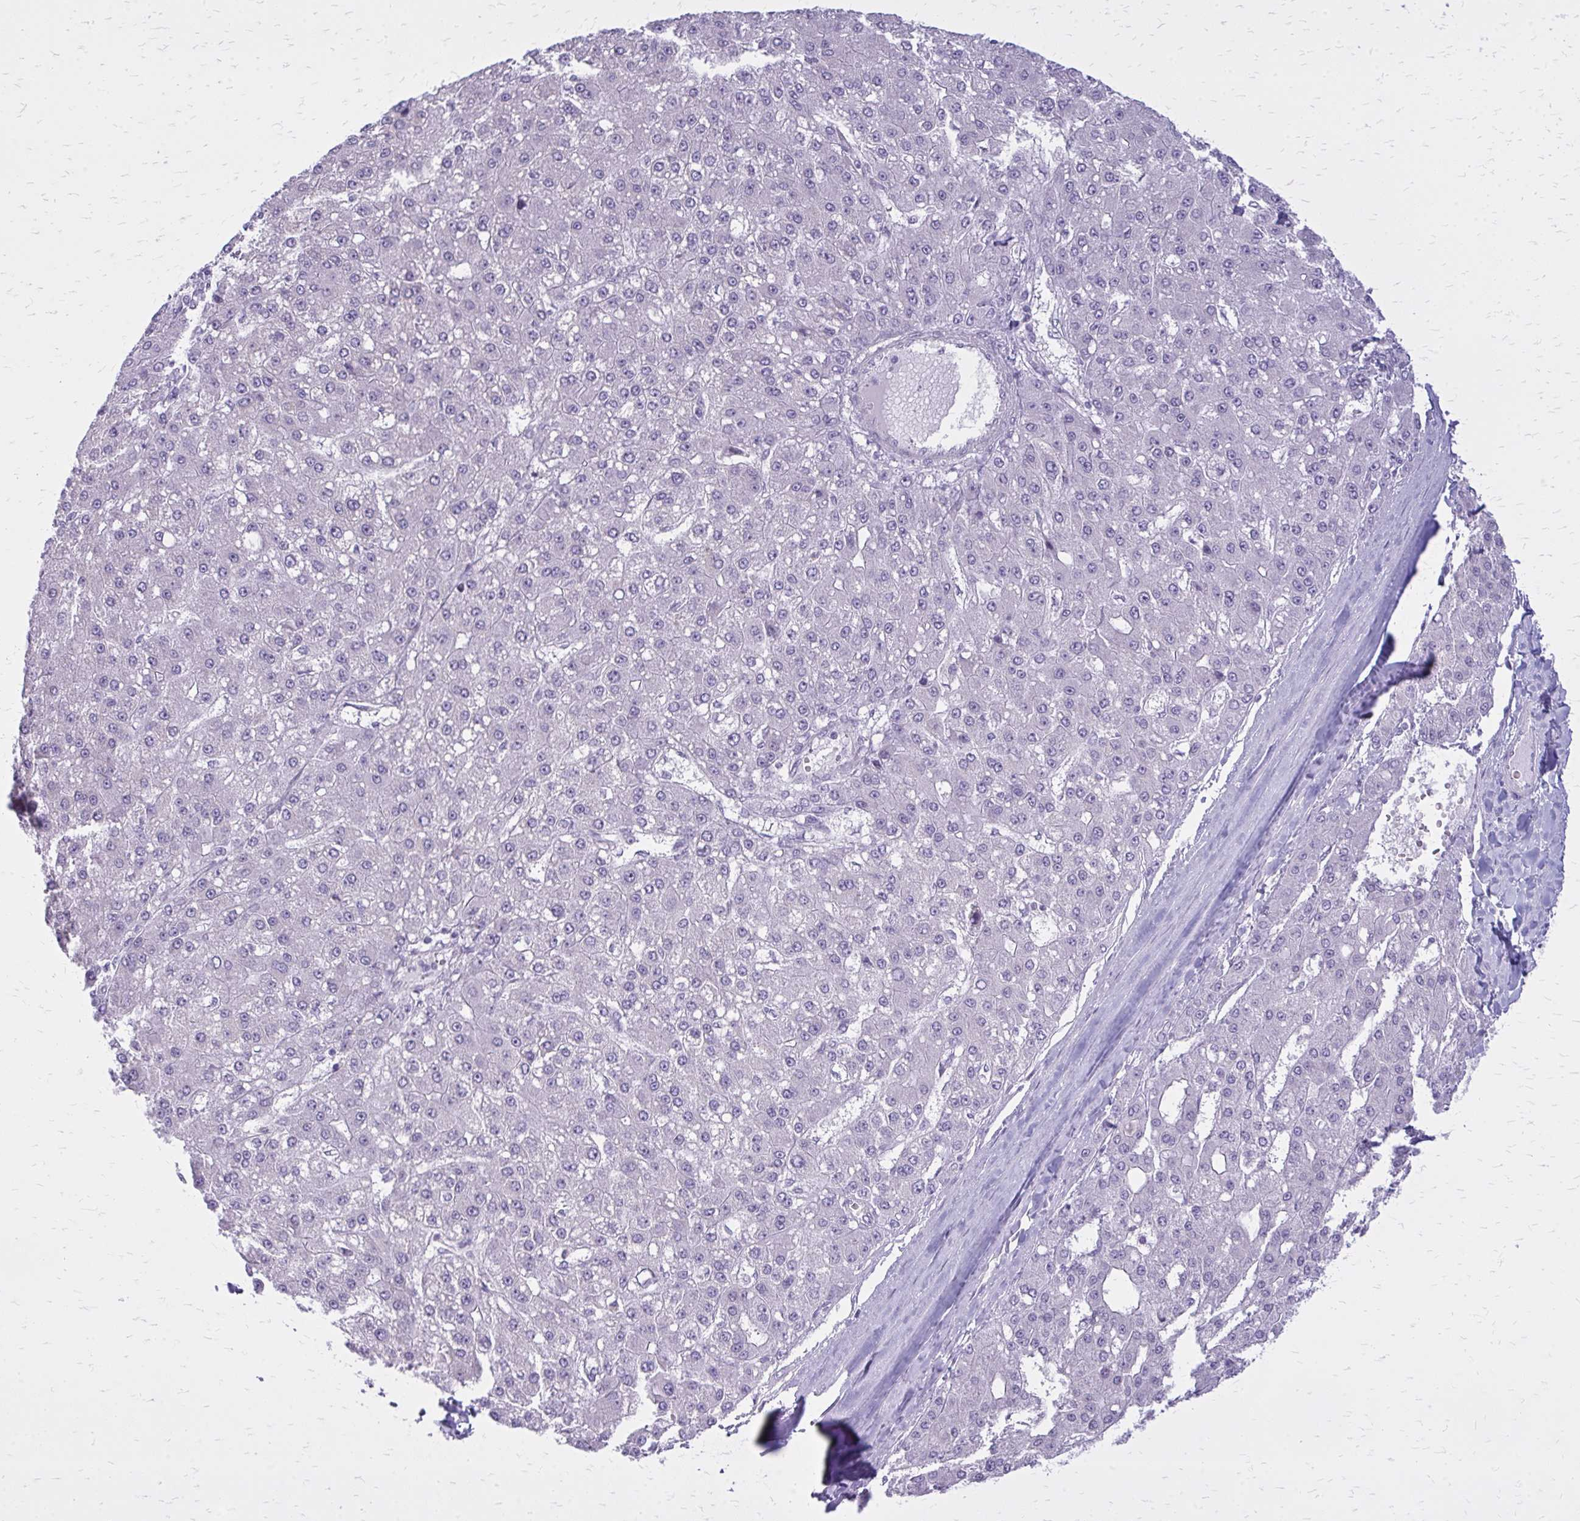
{"staining": {"intensity": "negative", "quantity": "none", "location": "none"}, "tissue": "liver cancer", "cell_type": "Tumor cells", "image_type": "cancer", "snomed": [{"axis": "morphology", "description": "Carcinoma, Hepatocellular, NOS"}, {"axis": "topography", "description": "Liver"}], "caption": "Tumor cells are negative for protein expression in human liver cancer (hepatocellular carcinoma).", "gene": "PLCB1", "patient": {"sex": "male", "age": 67}}